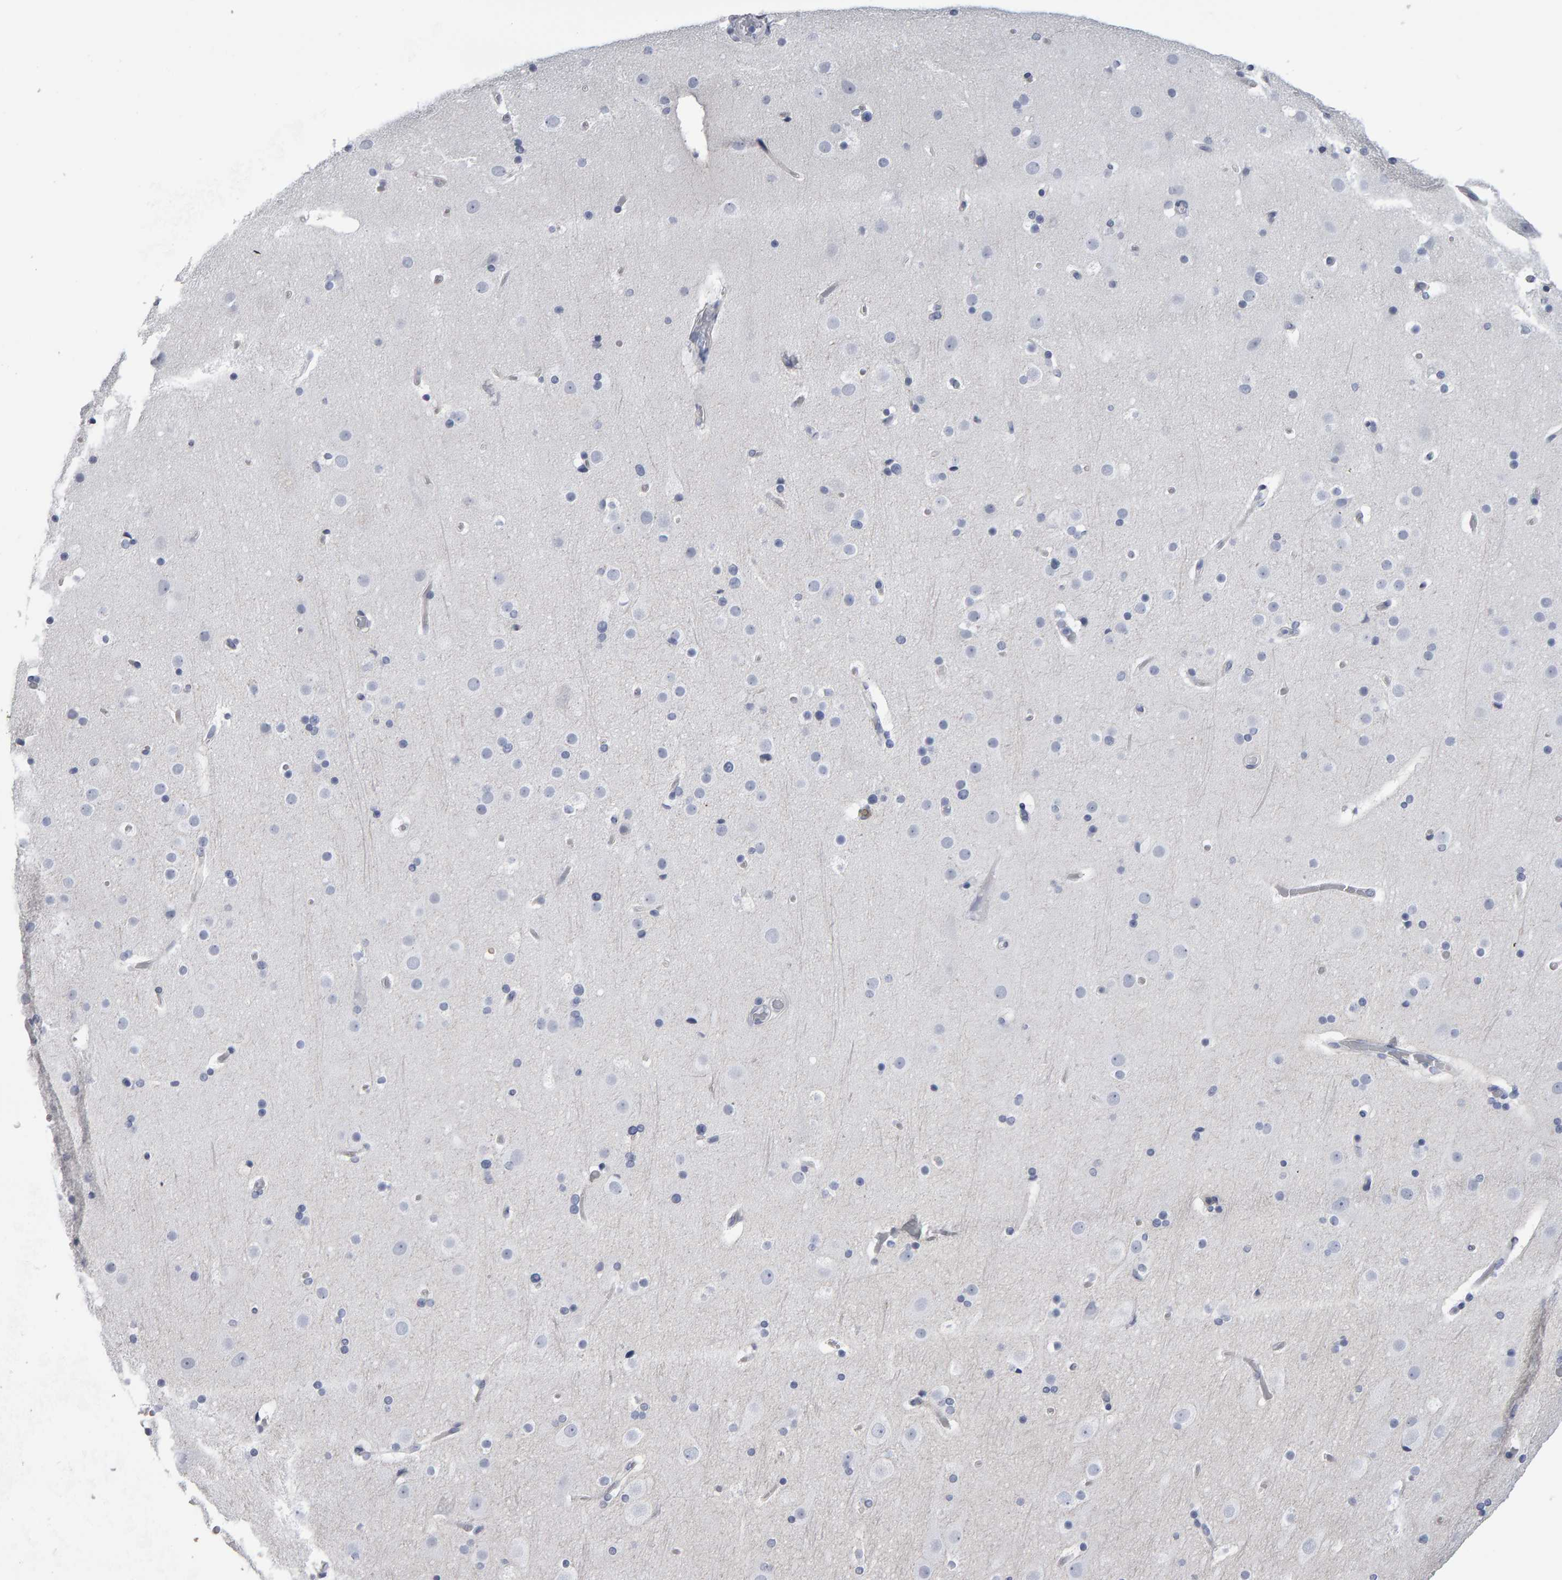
{"staining": {"intensity": "negative", "quantity": "none", "location": "none"}, "tissue": "cerebral cortex", "cell_type": "Endothelial cells", "image_type": "normal", "snomed": [{"axis": "morphology", "description": "Normal tissue, NOS"}, {"axis": "topography", "description": "Cerebral cortex"}], "caption": "Micrograph shows no protein staining in endothelial cells of benign cerebral cortex.", "gene": "CD38", "patient": {"sex": "male", "age": 57}}